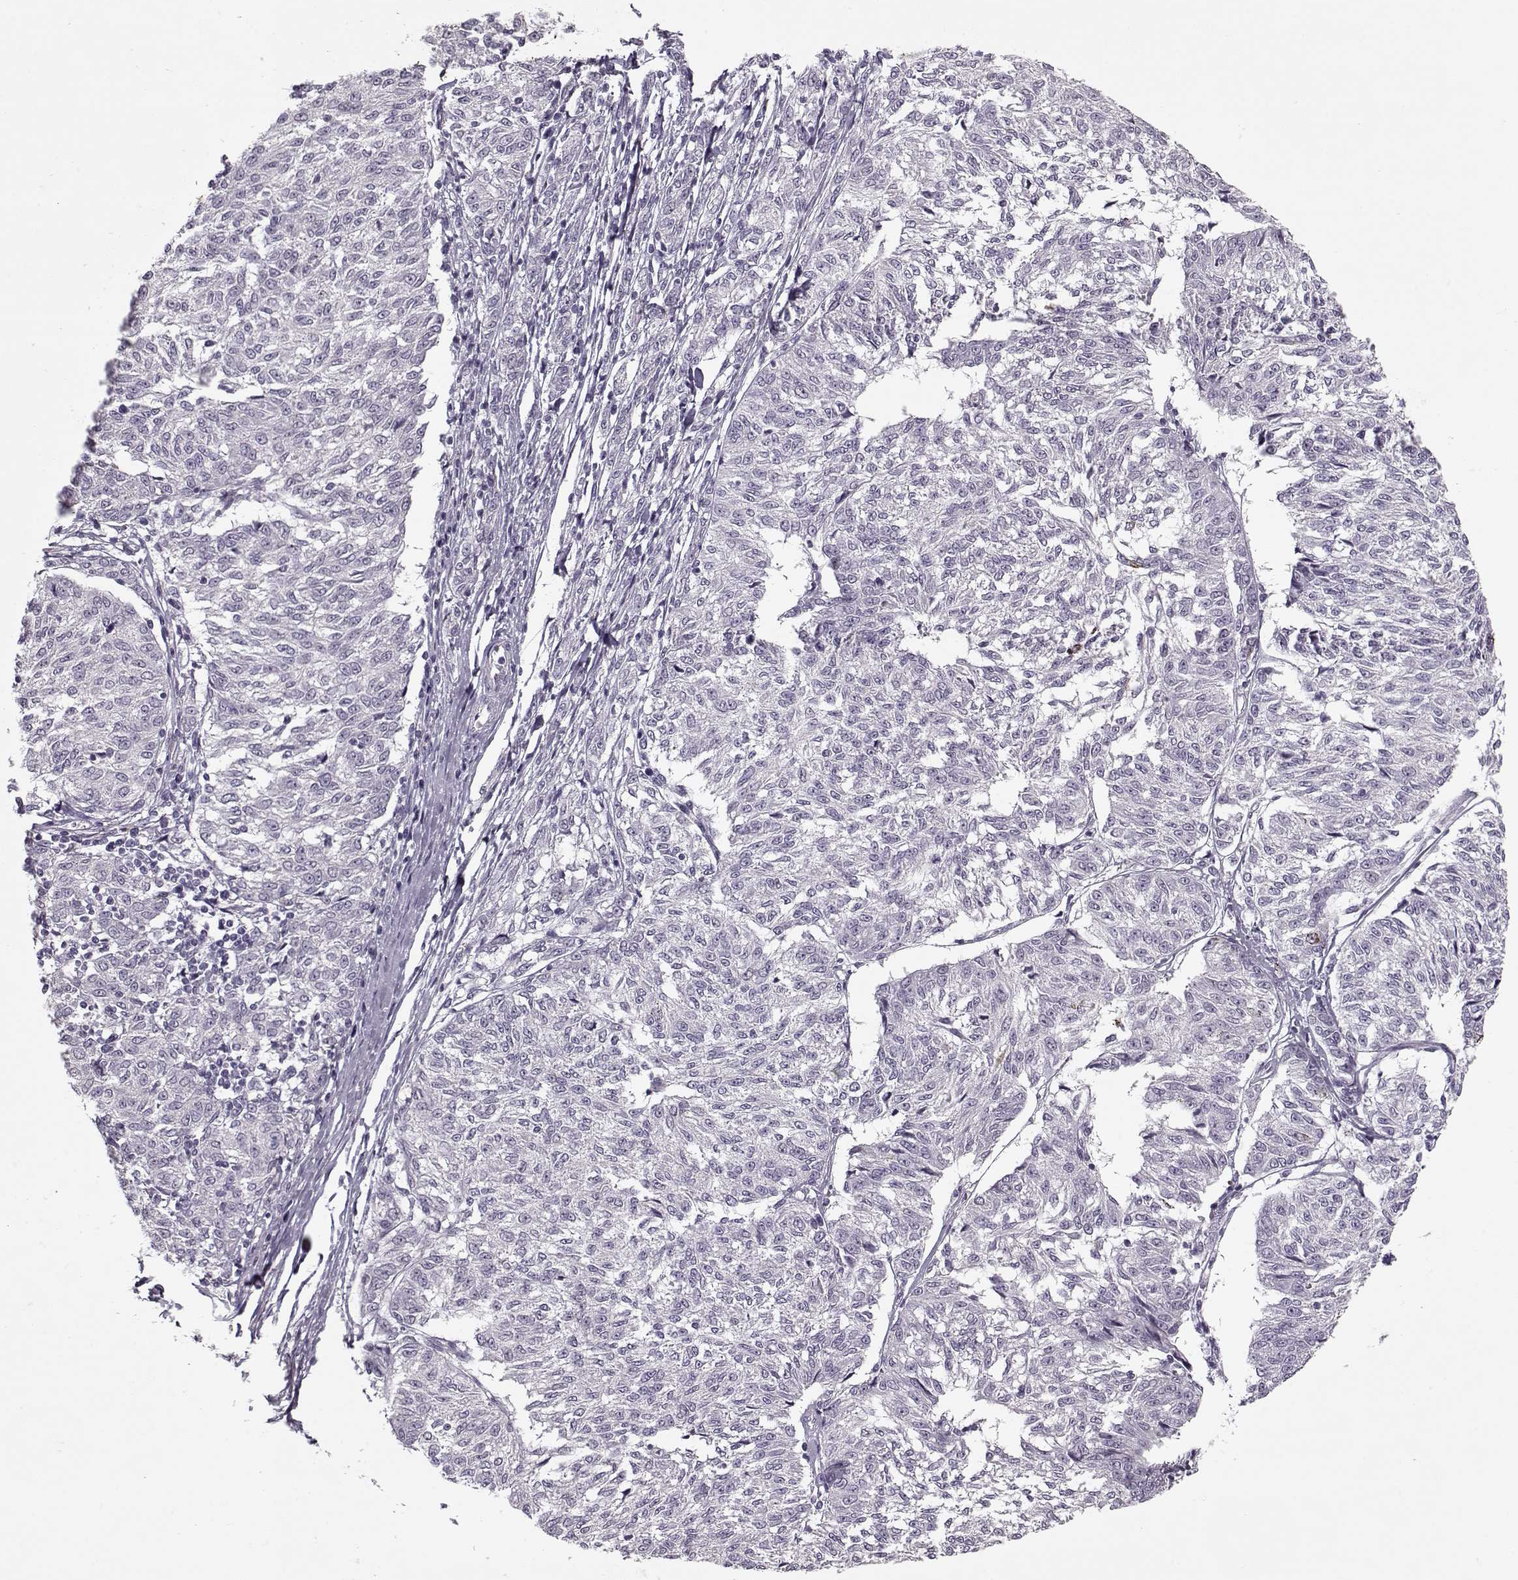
{"staining": {"intensity": "negative", "quantity": "none", "location": "none"}, "tissue": "melanoma", "cell_type": "Tumor cells", "image_type": "cancer", "snomed": [{"axis": "morphology", "description": "Malignant melanoma, NOS"}, {"axis": "topography", "description": "Skin"}], "caption": "The photomicrograph displays no significant staining in tumor cells of melanoma.", "gene": "KRT9", "patient": {"sex": "female", "age": 72}}